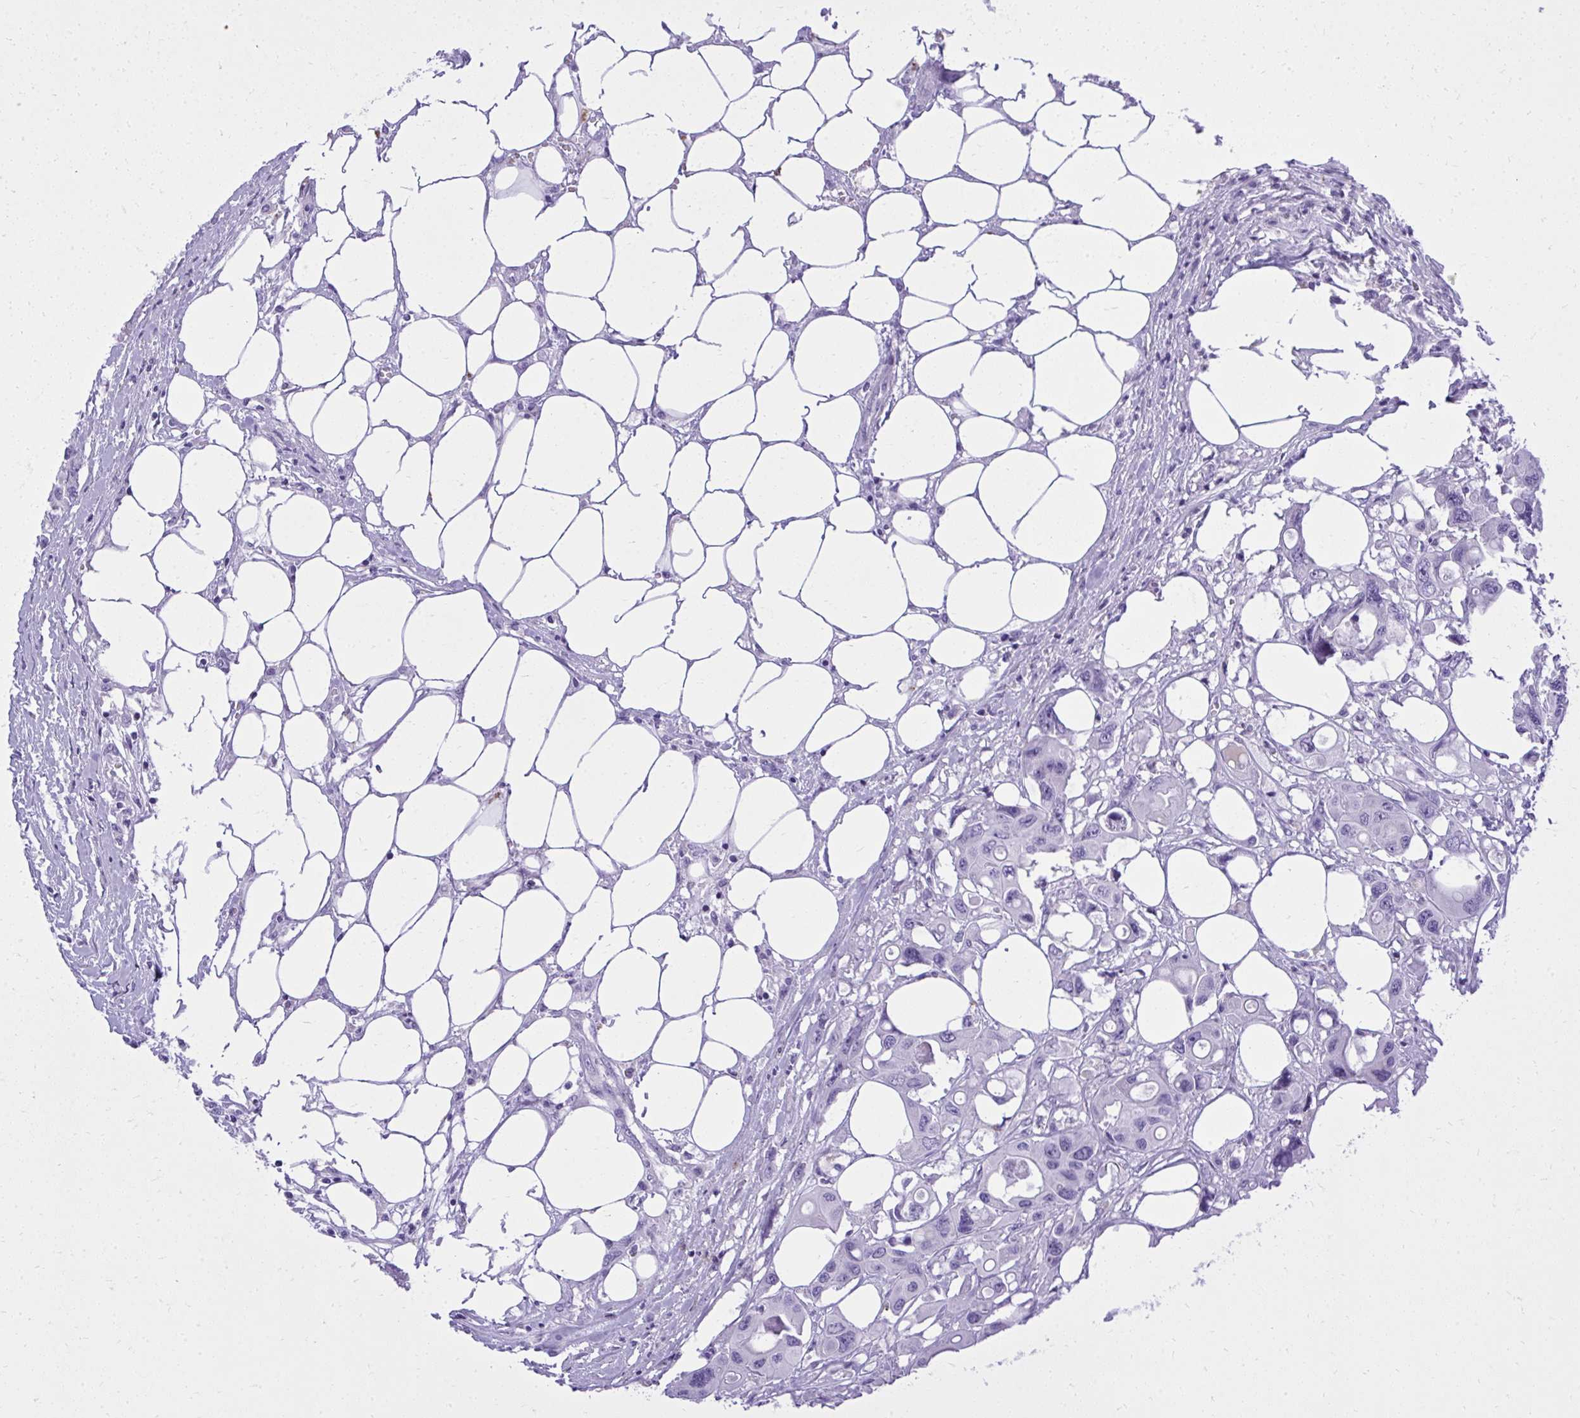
{"staining": {"intensity": "negative", "quantity": "none", "location": "none"}, "tissue": "colorectal cancer", "cell_type": "Tumor cells", "image_type": "cancer", "snomed": [{"axis": "morphology", "description": "Adenocarcinoma, NOS"}, {"axis": "topography", "description": "Colon"}], "caption": "The micrograph exhibits no significant expression in tumor cells of colorectal cancer.", "gene": "ST6GALNAC3", "patient": {"sex": "male", "age": 77}}